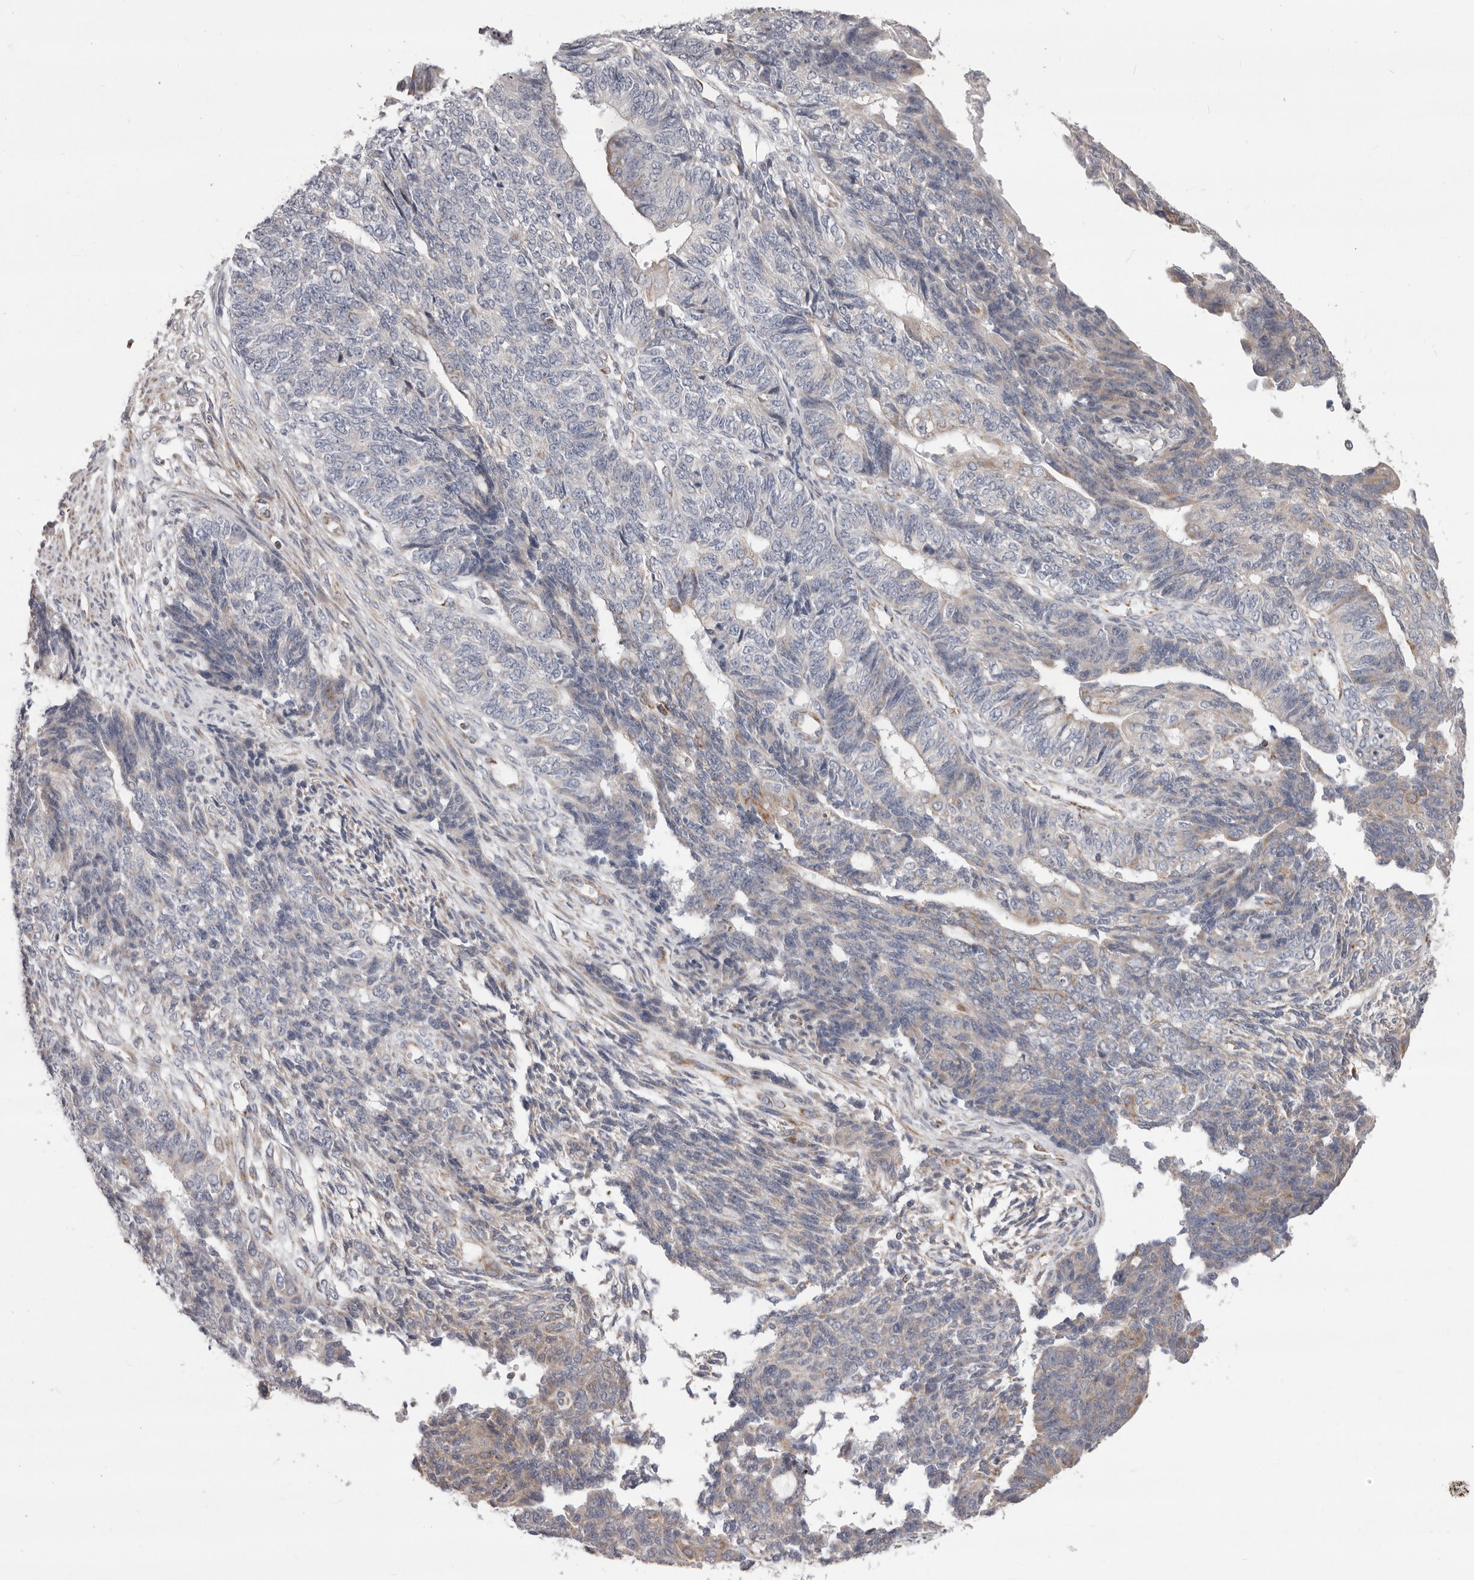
{"staining": {"intensity": "weak", "quantity": "<25%", "location": "cytoplasmic/membranous"}, "tissue": "endometrial cancer", "cell_type": "Tumor cells", "image_type": "cancer", "snomed": [{"axis": "morphology", "description": "Adenocarcinoma, NOS"}, {"axis": "topography", "description": "Endometrium"}], "caption": "Adenocarcinoma (endometrial) stained for a protein using IHC demonstrates no positivity tumor cells.", "gene": "PRMT2", "patient": {"sex": "female", "age": 32}}